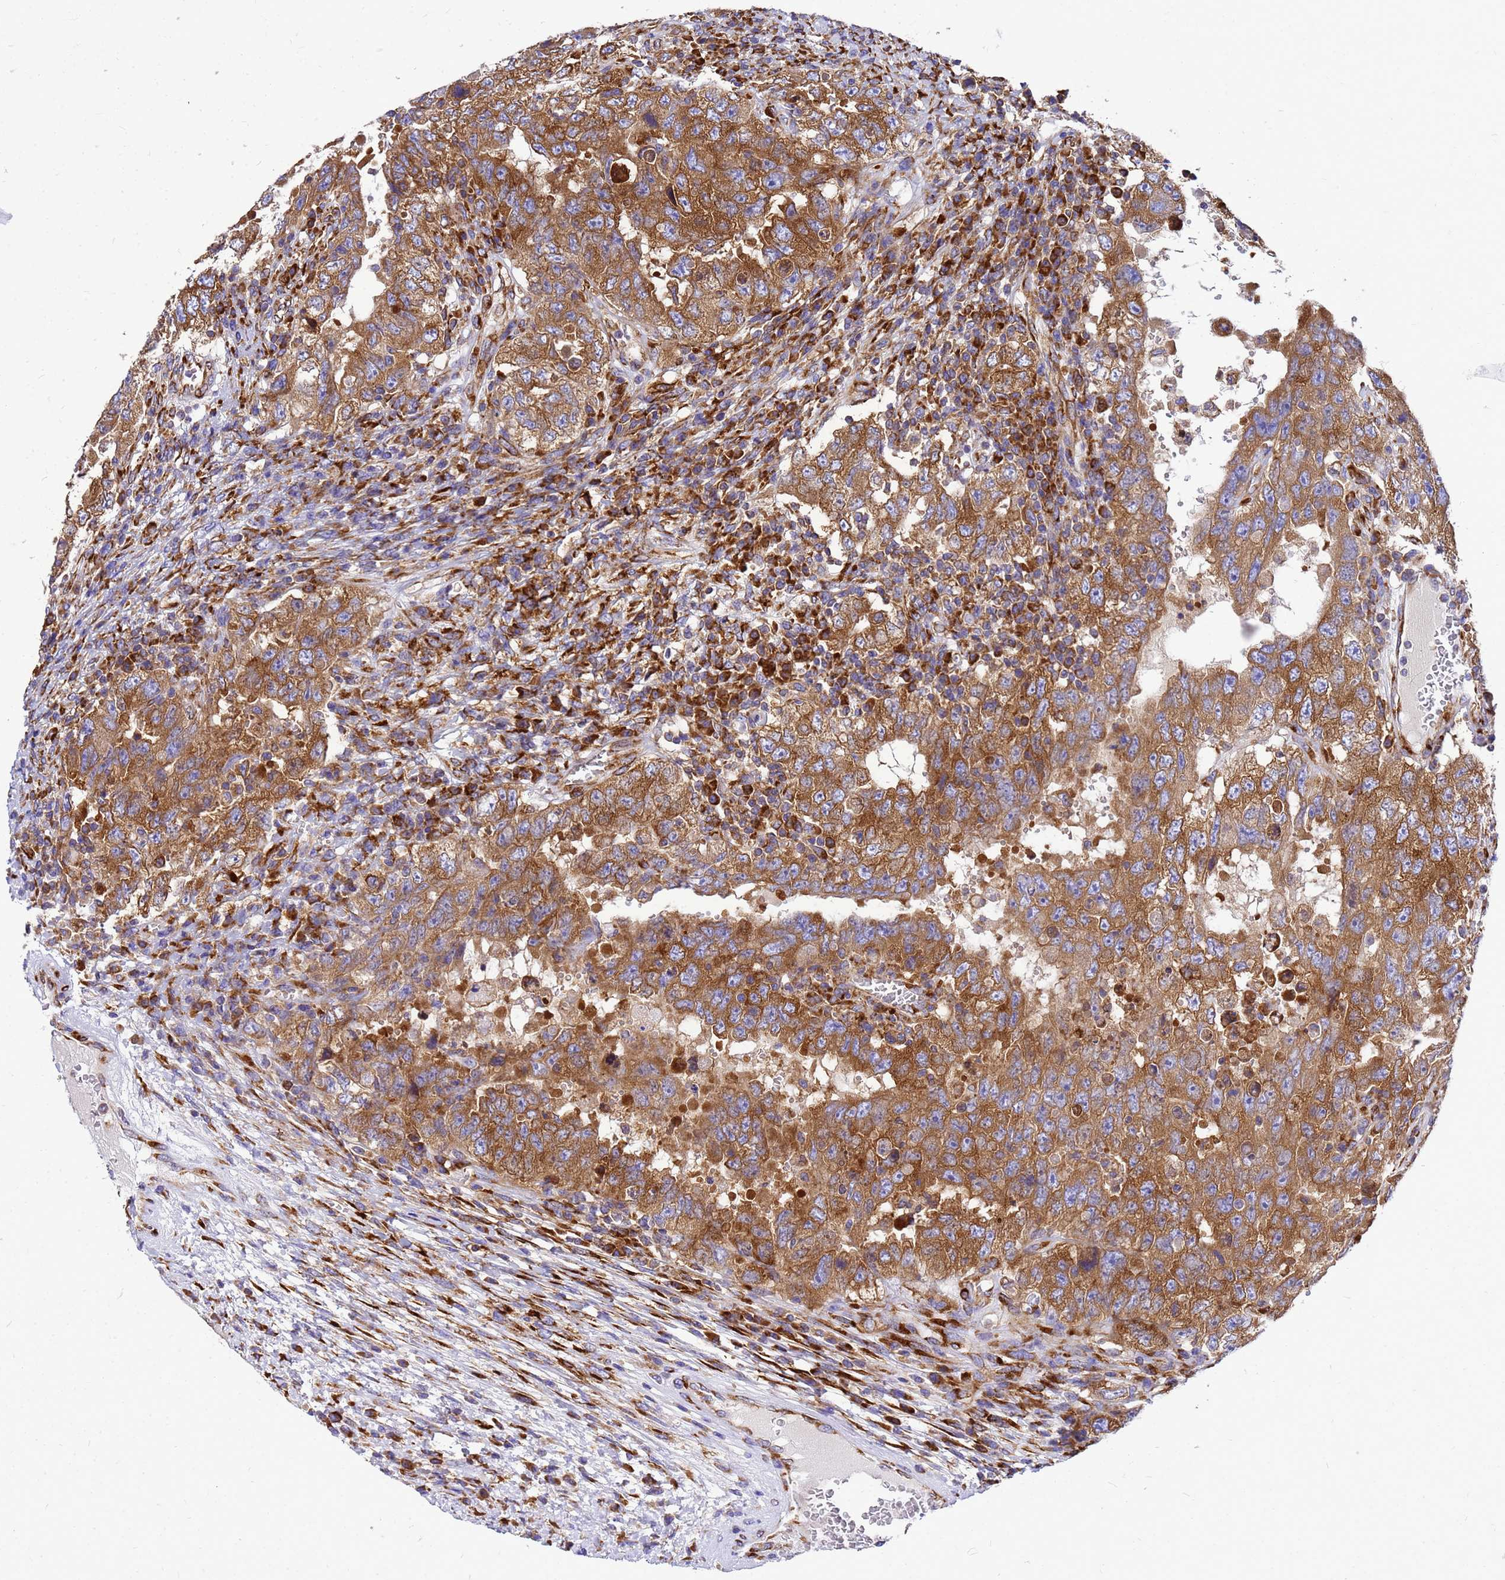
{"staining": {"intensity": "moderate", "quantity": ">75%", "location": "cytoplasmic/membranous"}, "tissue": "testis cancer", "cell_type": "Tumor cells", "image_type": "cancer", "snomed": [{"axis": "morphology", "description": "Carcinoma, Embryonal, NOS"}, {"axis": "topography", "description": "Testis"}], "caption": "Immunohistochemical staining of human testis cancer demonstrates medium levels of moderate cytoplasmic/membranous staining in approximately >75% of tumor cells.", "gene": "EEF1D", "patient": {"sex": "male", "age": 26}}